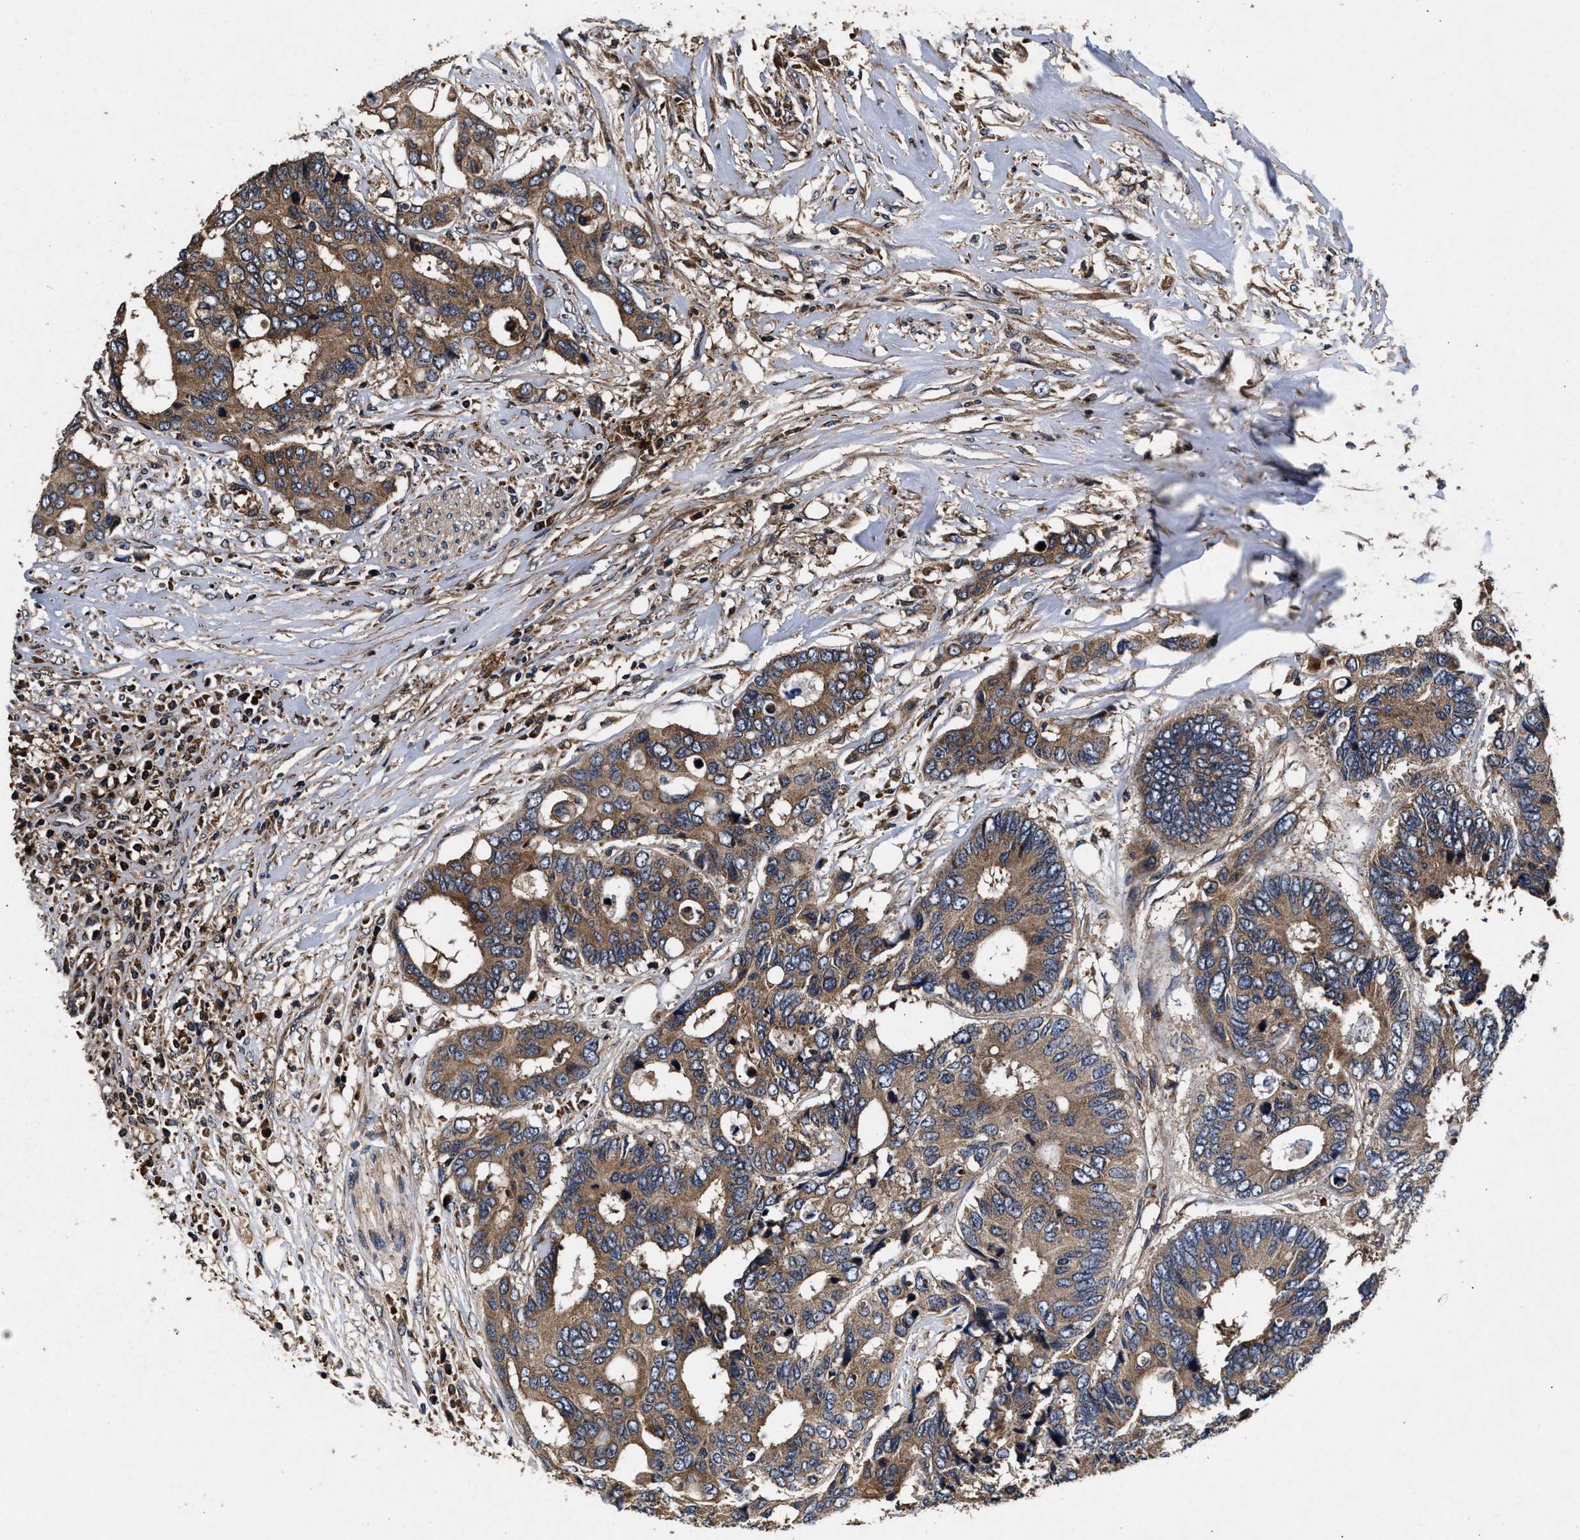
{"staining": {"intensity": "moderate", "quantity": ">75%", "location": "cytoplasmic/membranous"}, "tissue": "colorectal cancer", "cell_type": "Tumor cells", "image_type": "cancer", "snomed": [{"axis": "morphology", "description": "Adenocarcinoma, NOS"}, {"axis": "topography", "description": "Rectum"}], "caption": "Tumor cells exhibit medium levels of moderate cytoplasmic/membranous positivity in approximately >75% of cells in colorectal cancer.", "gene": "NFKB2", "patient": {"sex": "male", "age": 55}}